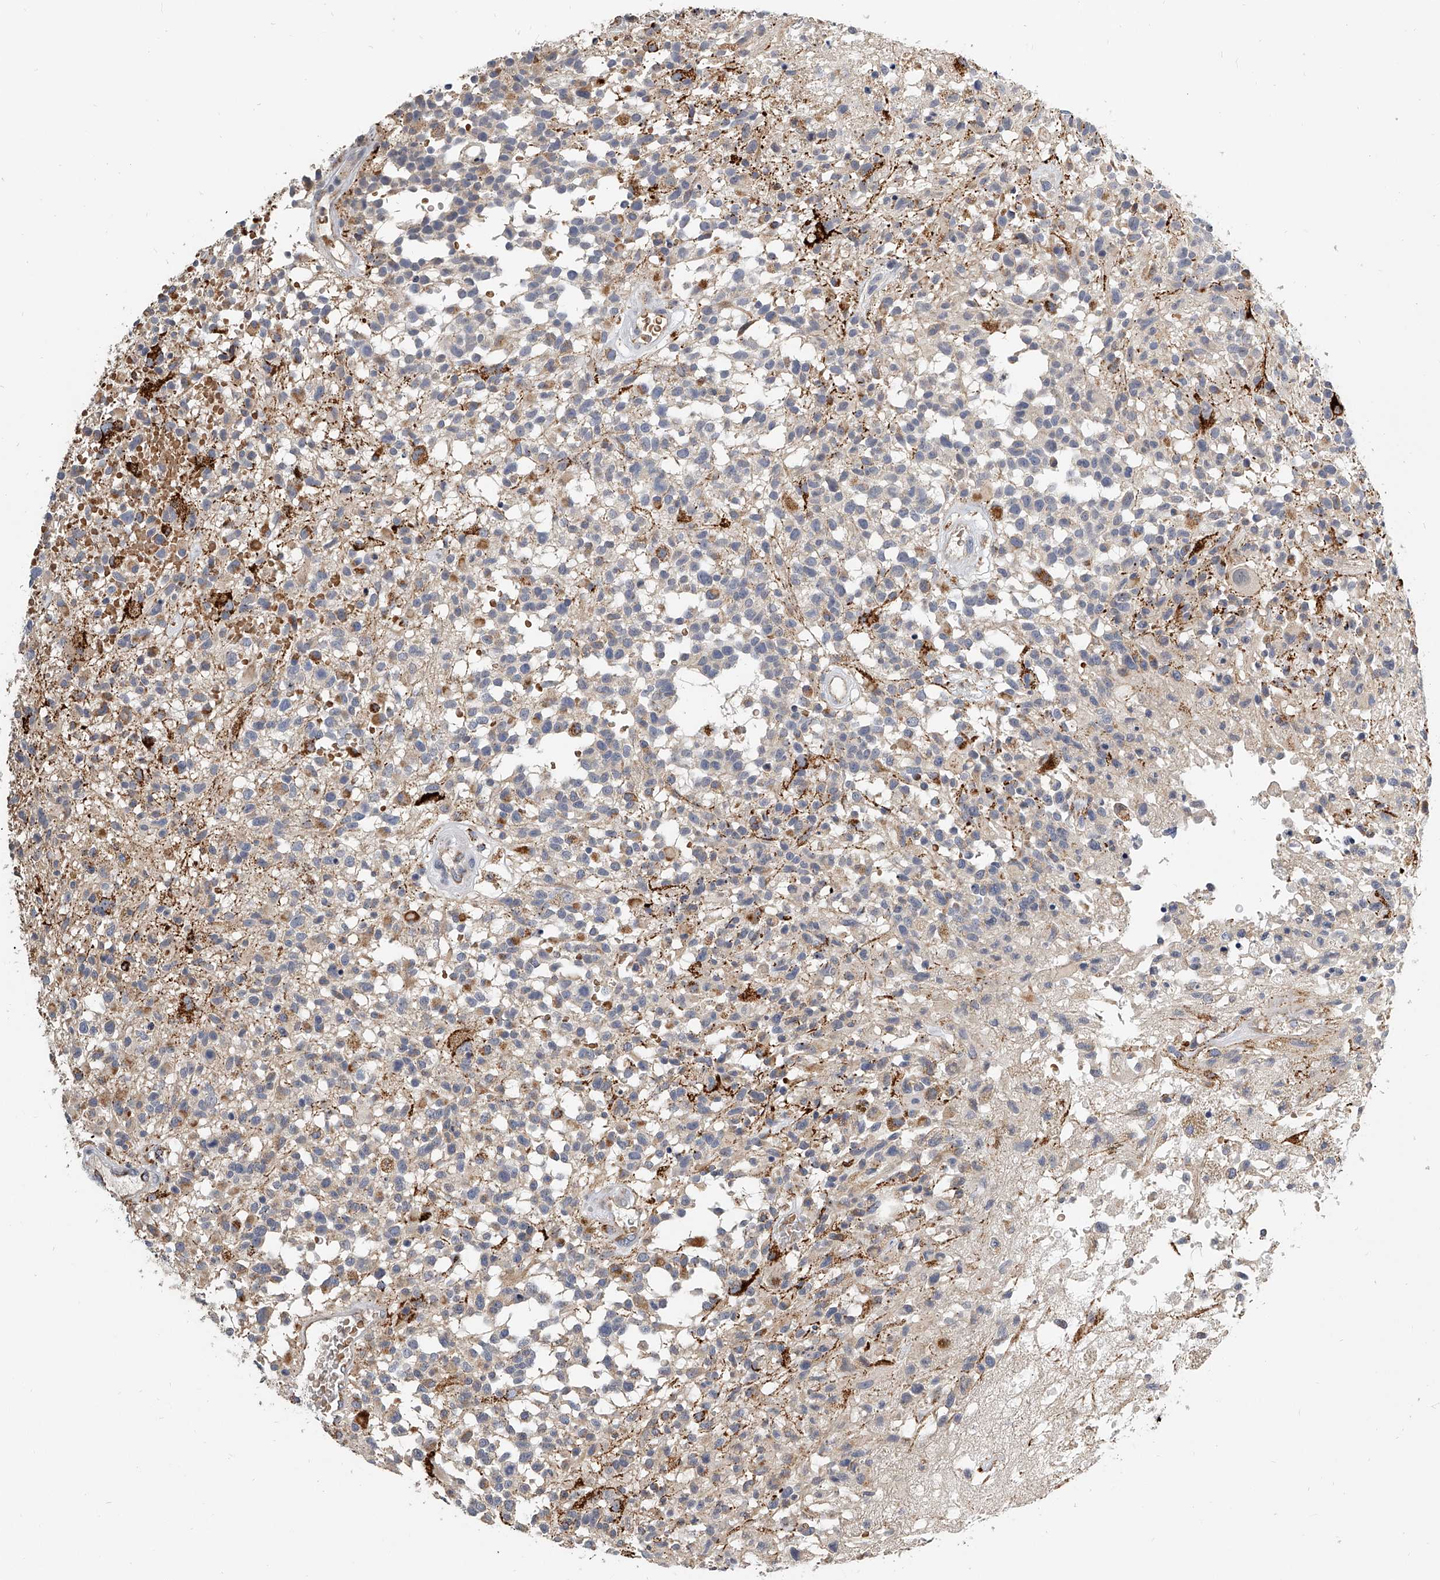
{"staining": {"intensity": "moderate", "quantity": "<25%", "location": "cytoplasmic/membranous"}, "tissue": "glioma", "cell_type": "Tumor cells", "image_type": "cancer", "snomed": [{"axis": "morphology", "description": "Glioma, malignant, High grade"}, {"axis": "morphology", "description": "Glioblastoma, NOS"}, {"axis": "topography", "description": "Brain"}], "caption": "Protein expression analysis of human malignant glioma (high-grade) reveals moderate cytoplasmic/membranous staining in about <25% of tumor cells. Using DAB (3,3'-diaminobenzidine) (brown) and hematoxylin (blue) stains, captured at high magnification using brightfield microscopy.", "gene": "KLHL7", "patient": {"sex": "male", "age": 60}}